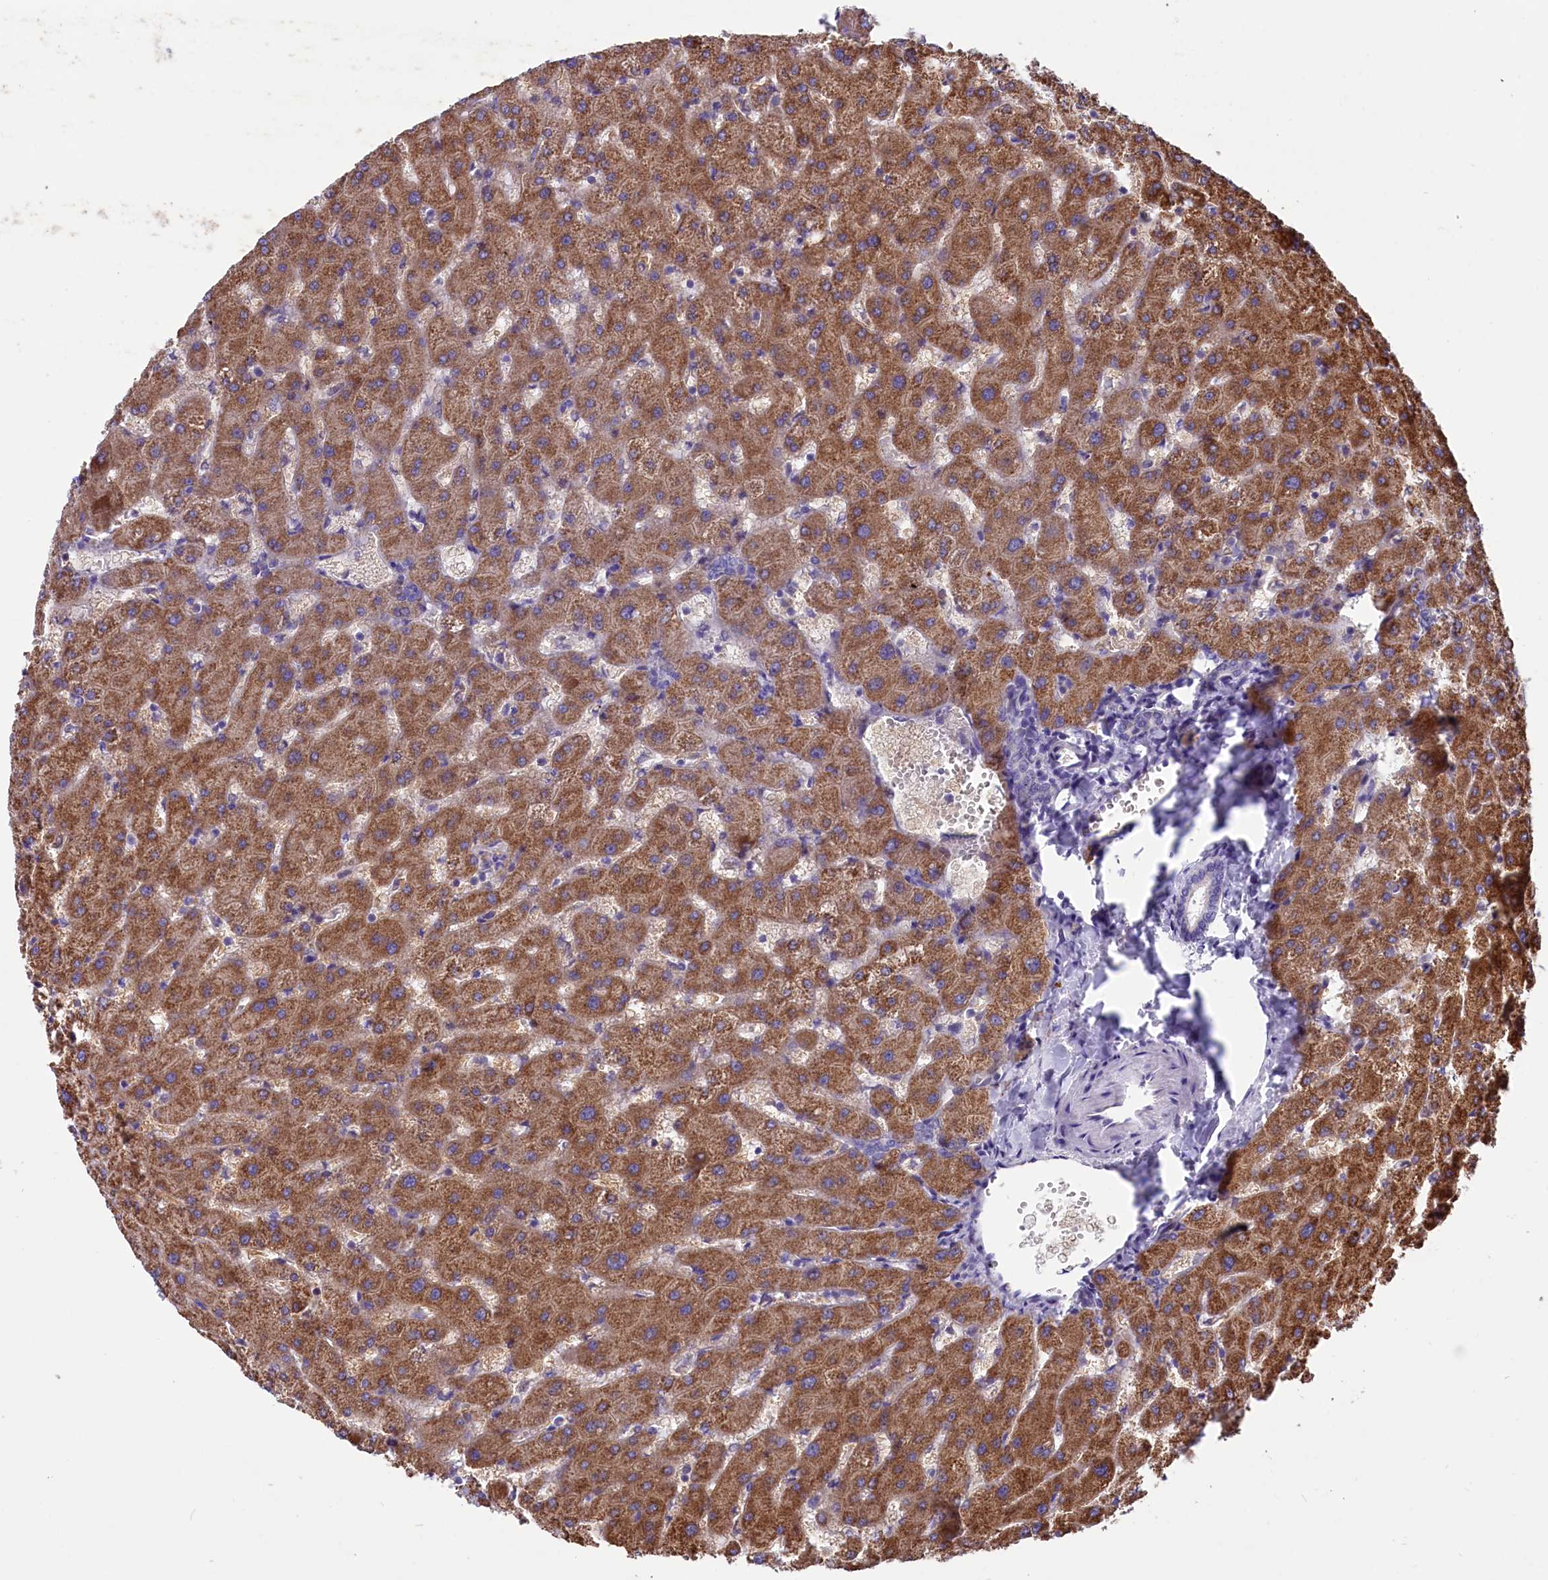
{"staining": {"intensity": "negative", "quantity": "none", "location": "none"}, "tissue": "liver", "cell_type": "Cholangiocytes", "image_type": "normal", "snomed": [{"axis": "morphology", "description": "Normal tissue, NOS"}, {"axis": "topography", "description": "Liver"}], "caption": "IHC histopathology image of benign liver stained for a protein (brown), which displays no positivity in cholangiocytes. (Immunohistochemistry (ihc), brightfield microscopy, high magnification).", "gene": "SCD5", "patient": {"sex": "female", "age": 63}}